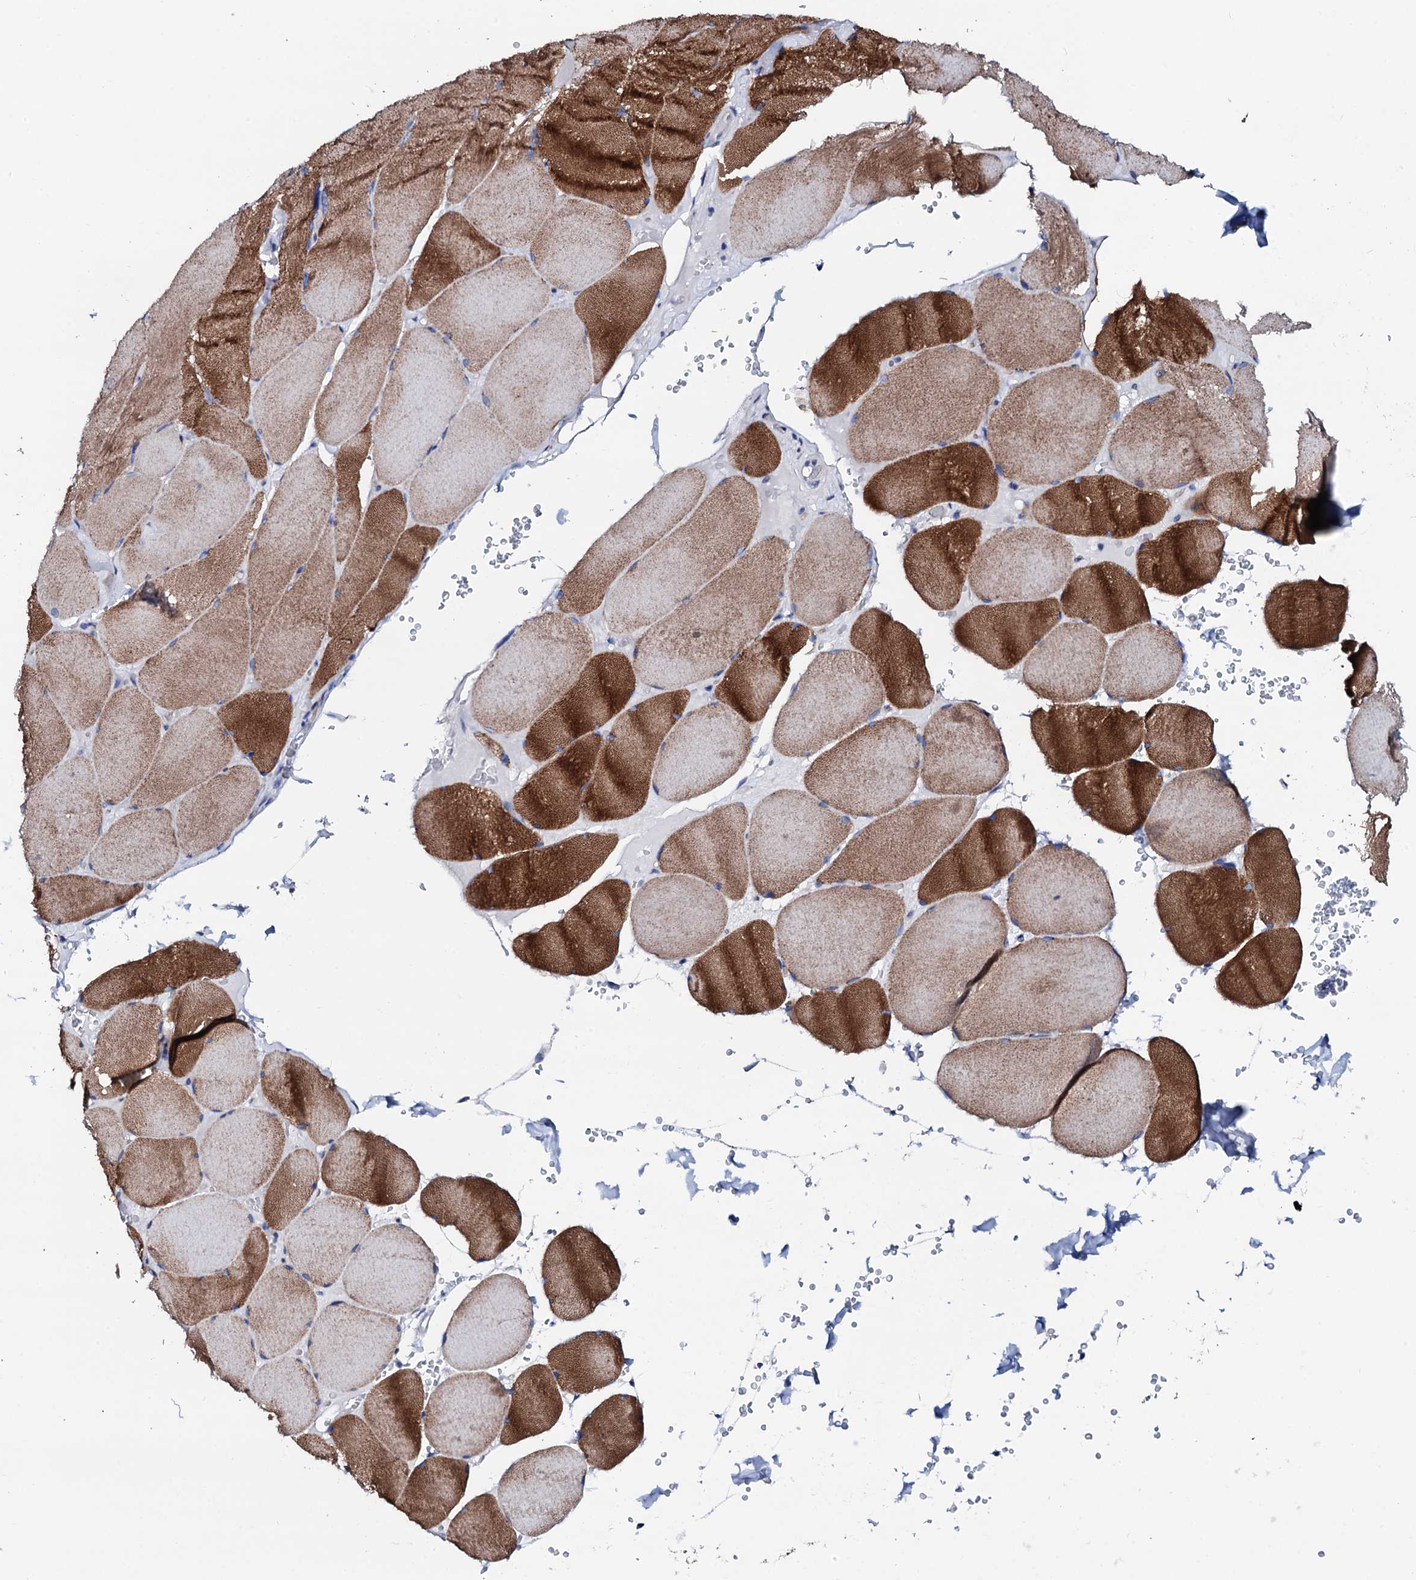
{"staining": {"intensity": "strong", "quantity": "25%-75%", "location": "cytoplasmic/membranous"}, "tissue": "skeletal muscle", "cell_type": "Myocytes", "image_type": "normal", "snomed": [{"axis": "morphology", "description": "Normal tissue, NOS"}, {"axis": "topography", "description": "Skeletal muscle"}, {"axis": "topography", "description": "Head-Neck"}], "caption": "Immunohistochemistry staining of unremarkable skeletal muscle, which displays high levels of strong cytoplasmic/membranous expression in approximately 25%-75% of myocytes indicating strong cytoplasmic/membranous protein expression. The staining was performed using DAB (brown) for protein detection and nuclei were counterstained in hematoxylin (blue).", "gene": "TRDN", "patient": {"sex": "male", "age": 66}}